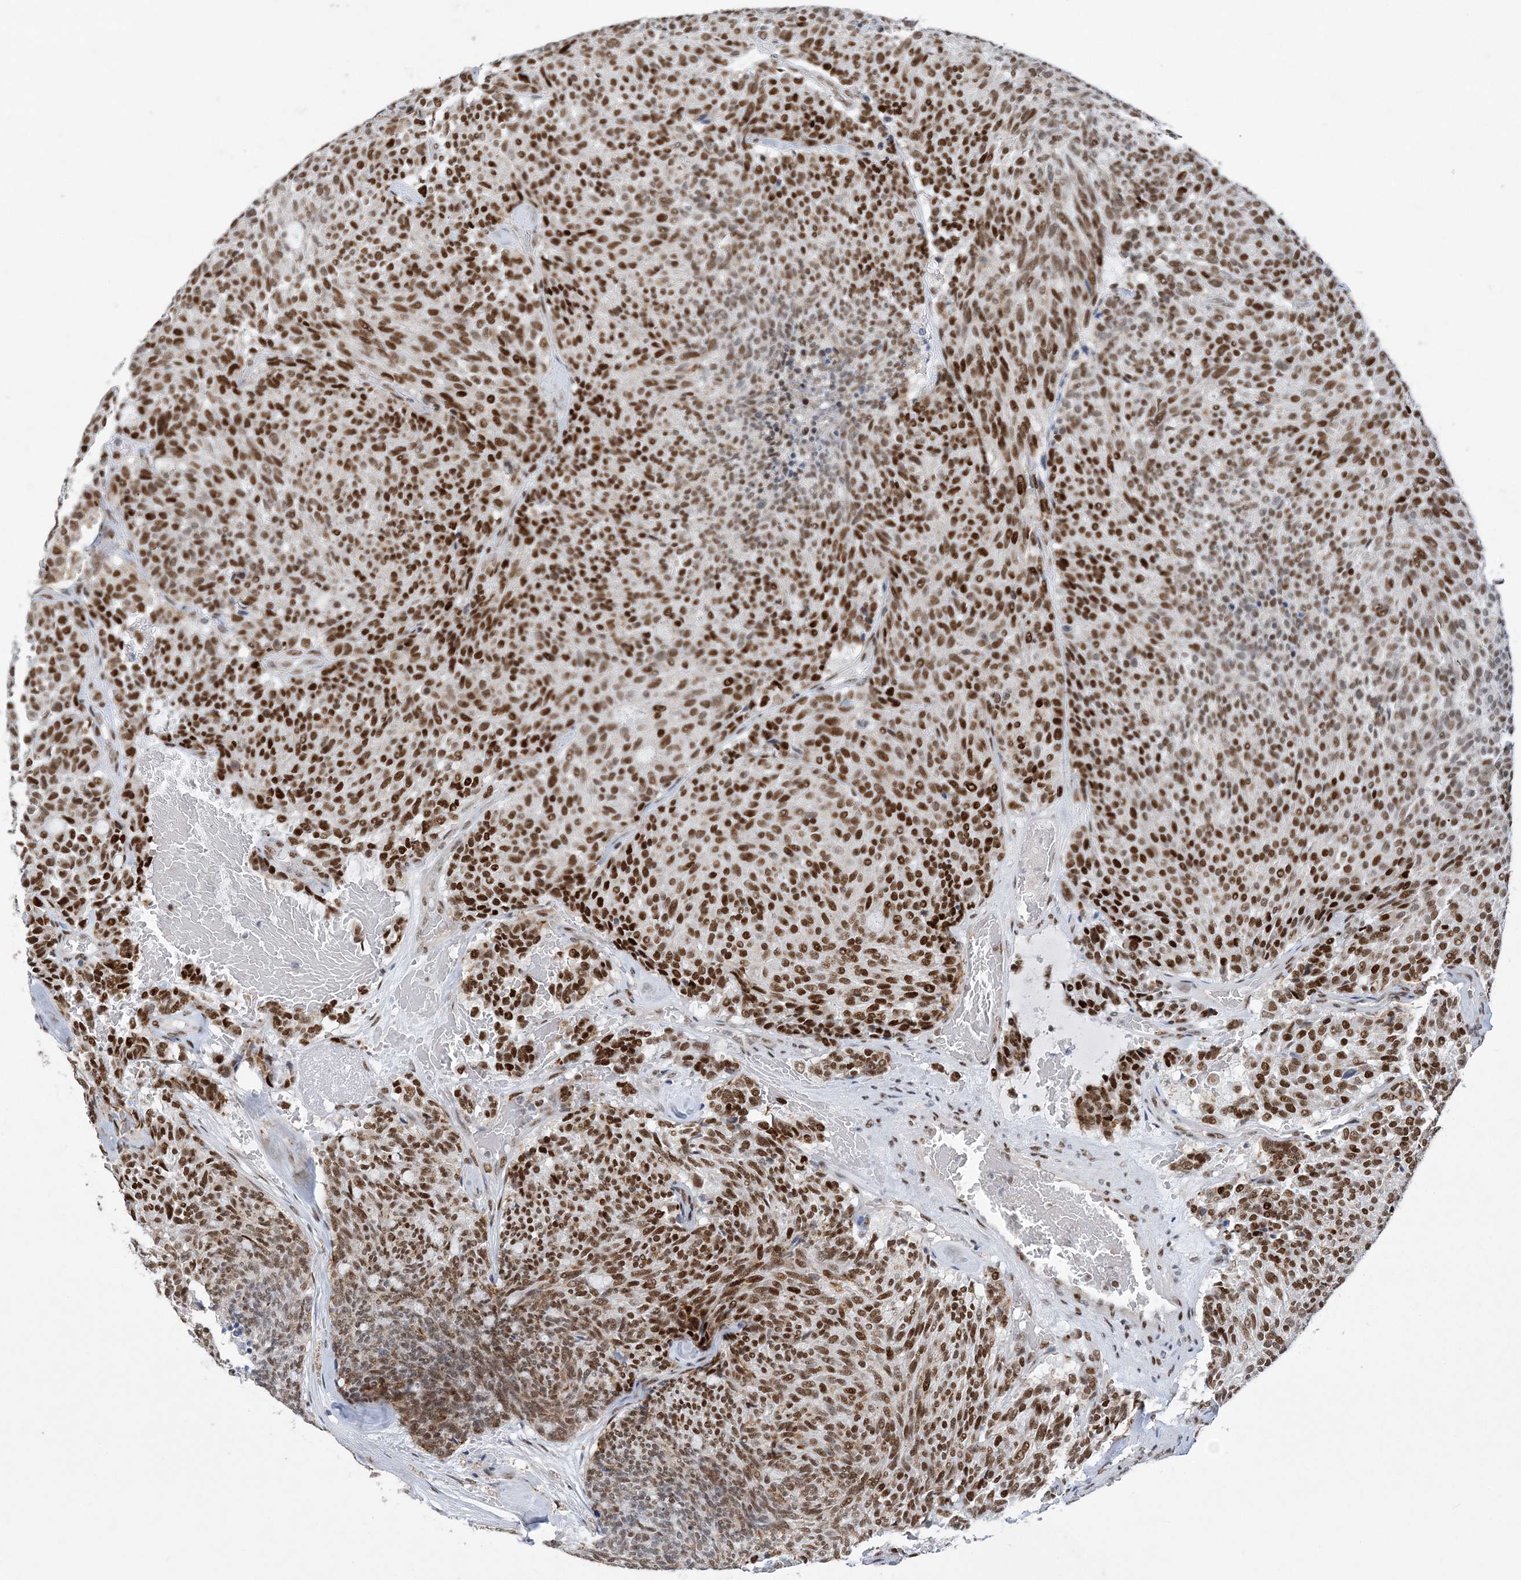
{"staining": {"intensity": "strong", "quantity": ">75%", "location": "nuclear"}, "tissue": "carcinoid", "cell_type": "Tumor cells", "image_type": "cancer", "snomed": [{"axis": "morphology", "description": "Carcinoid, malignant, NOS"}, {"axis": "topography", "description": "Pancreas"}], "caption": "The micrograph shows immunohistochemical staining of carcinoid. There is strong nuclear positivity is identified in about >75% of tumor cells.", "gene": "ZBTB7A", "patient": {"sex": "female", "age": 54}}